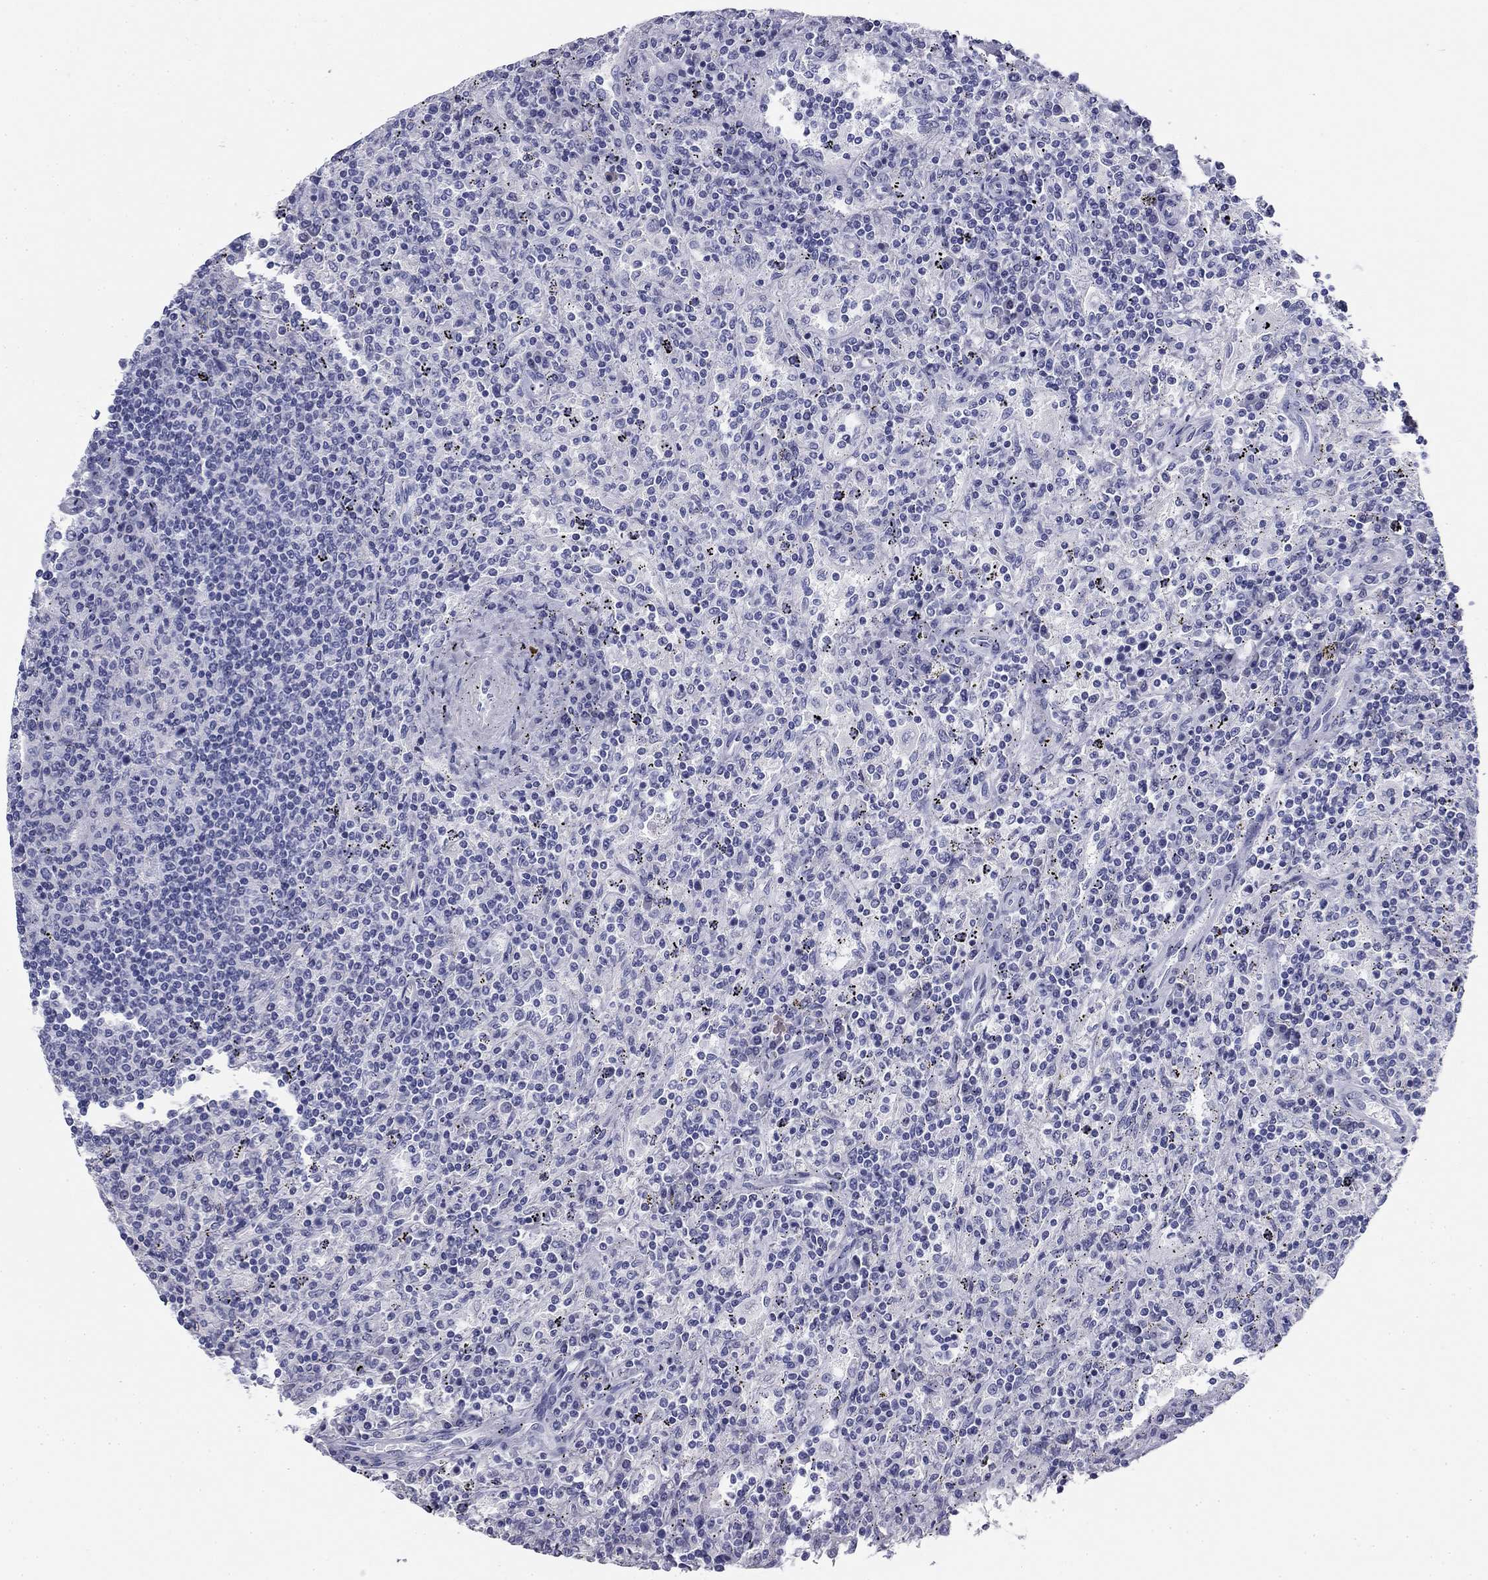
{"staining": {"intensity": "negative", "quantity": "none", "location": "none"}, "tissue": "lymphoma", "cell_type": "Tumor cells", "image_type": "cancer", "snomed": [{"axis": "morphology", "description": "Malignant lymphoma, non-Hodgkin's type, Low grade"}, {"axis": "topography", "description": "Spleen"}], "caption": "An IHC micrograph of lymphoma is shown. There is no staining in tumor cells of lymphoma.", "gene": "ZP2", "patient": {"sex": "male", "age": 62}}